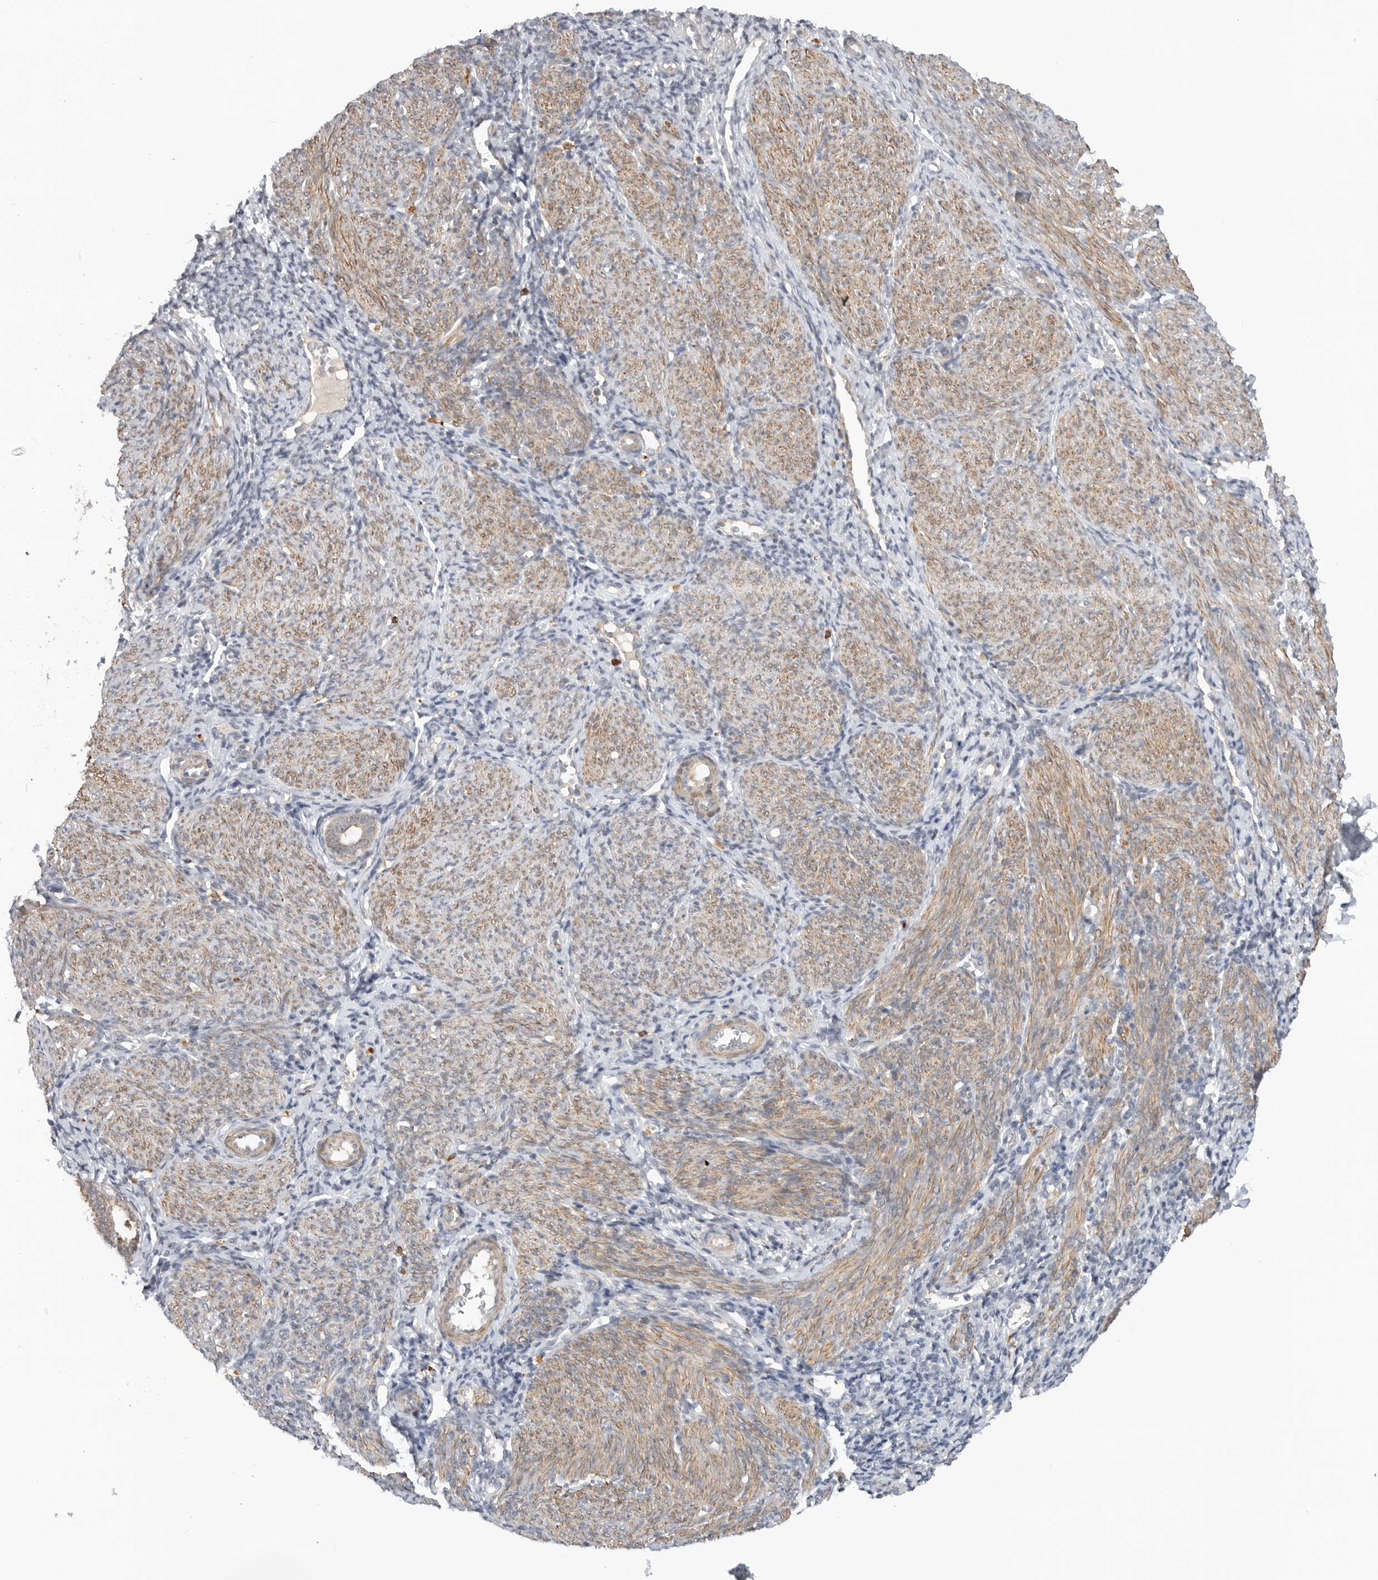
{"staining": {"intensity": "negative", "quantity": "none", "location": "none"}, "tissue": "endometrium", "cell_type": "Cells in endometrial stroma", "image_type": "normal", "snomed": [{"axis": "morphology", "description": "Normal tissue, NOS"}, {"axis": "morphology", "description": "Adenocarcinoma, NOS"}, {"axis": "topography", "description": "Endometrium"}], "caption": "A histopathology image of human endometrium is negative for staining in cells in endometrial stroma. Brightfield microscopy of IHC stained with DAB (brown) and hematoxylin (blue), captured at high magnification.", "gene": "GNE", "patient": {"sex": "female", "age": 57}}